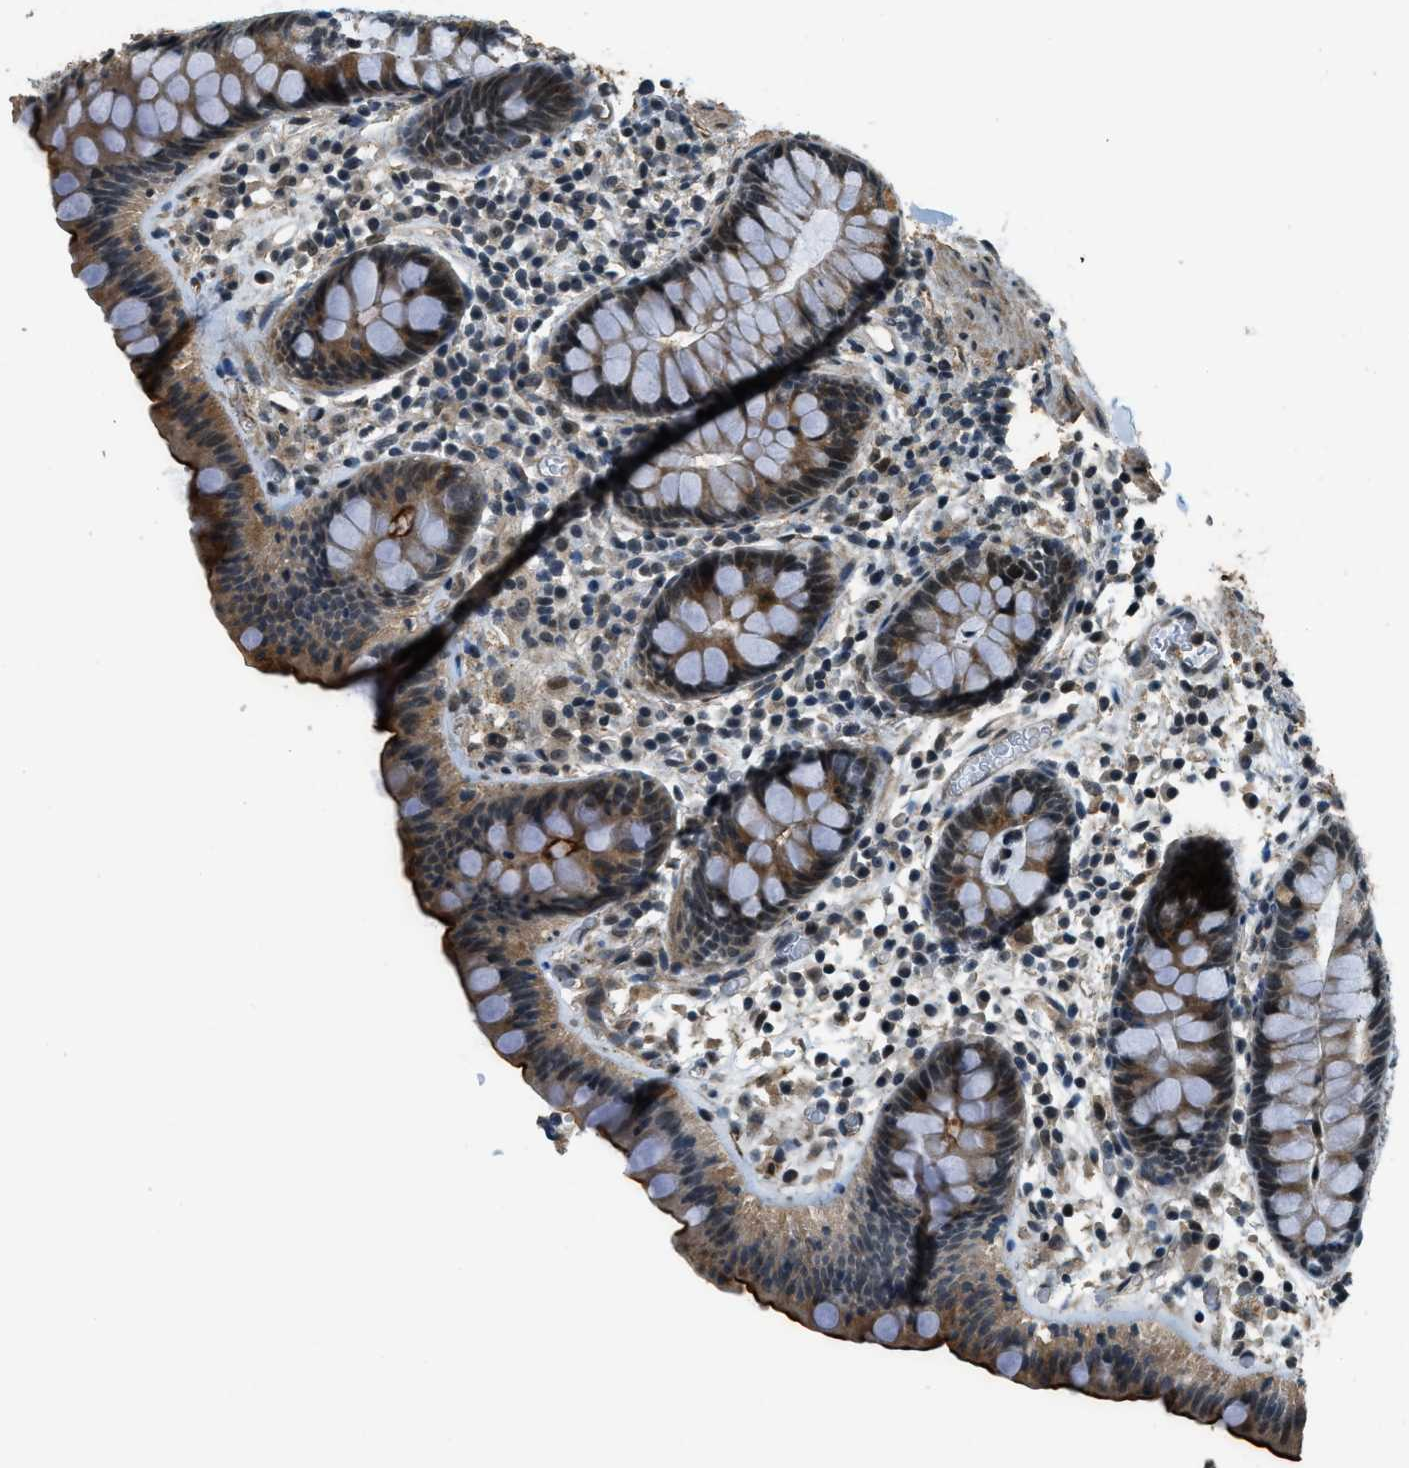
{"staining": {"intensity": "moderate", "quantity": ">75%", "location": "cytoplasmic/membranous,nuclear"}, "tissue": "colon", "cell_type": "Endothelial cells", "image_type": "normal", "snomed": [{"axis": "morphology", "description": "Normal tissue, NOS"}, {"axis": "topography", "description": "Colon"}], "caption": "A micrograph showing moderate cytoplasmic/membranous,nuclear positivity in about >75% of endothelial cells in normal colon, as visualized by brown immunohistochemical staining.", "gene": "MED21", "patient": {"sex": "female", "age": 80}}